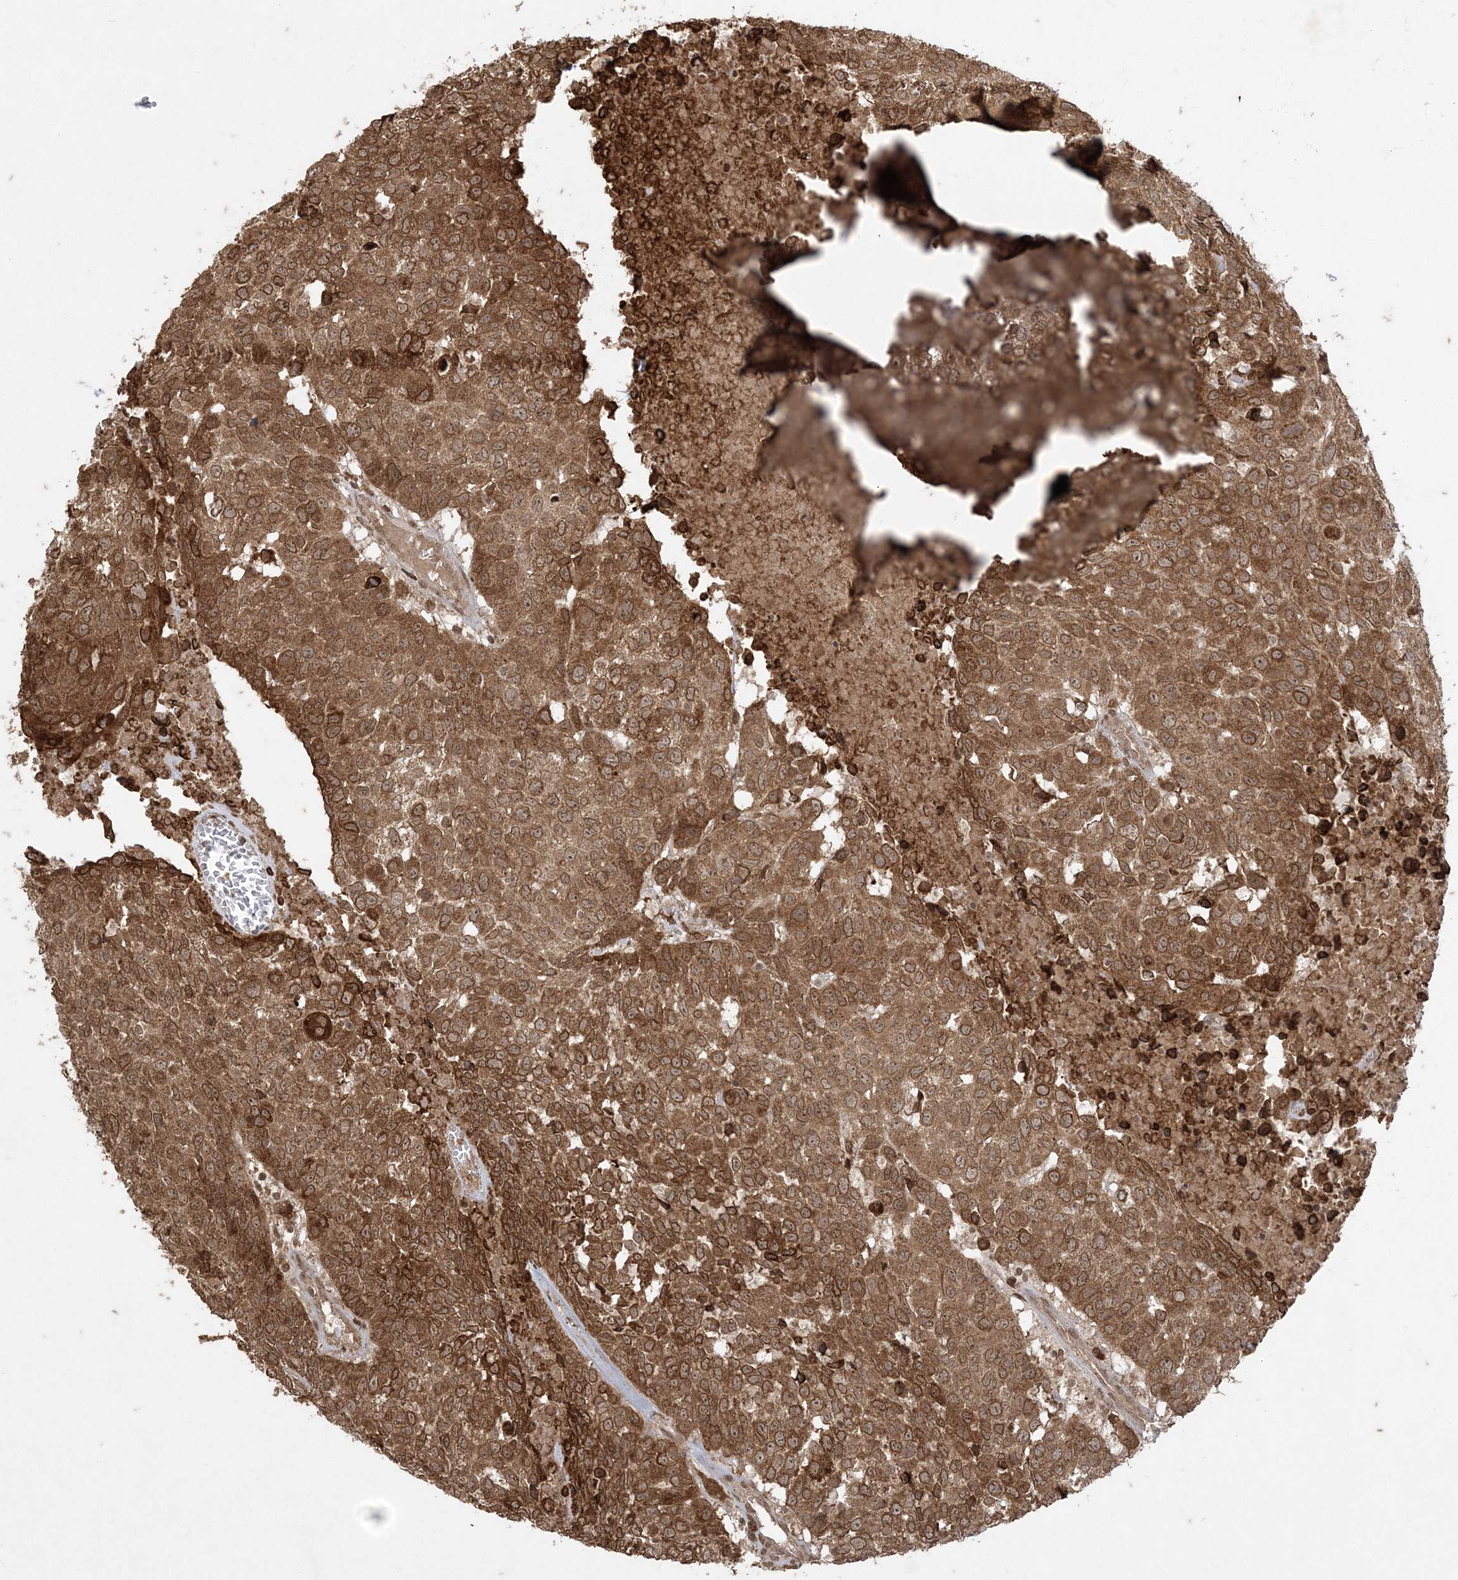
{"staining": {"intensity": "strong", "quantity": ">75%", "location": "cytoplasmic/membranous"}, "tissue": "head and neck cancer", "cell_type": "Tumor cells", "image_type": "cancer", "snomed": [{"axis": "morphology", "description": "Squamous cell carcinoma, NOS"}, {"axis": "topography", "description": "Head-Neck"}], "caption": "This photomicrograph reveals squamous cell carcinoma (head and neck) stained with immunohistochemistry to label a protein in brown. The cytoplasmic/membranous of tumor cells show strong positivity for the protein. Nuclei are counter-stained blue.", "gene": "RRAS", "patient": {"sex": "male", "age": 66}}